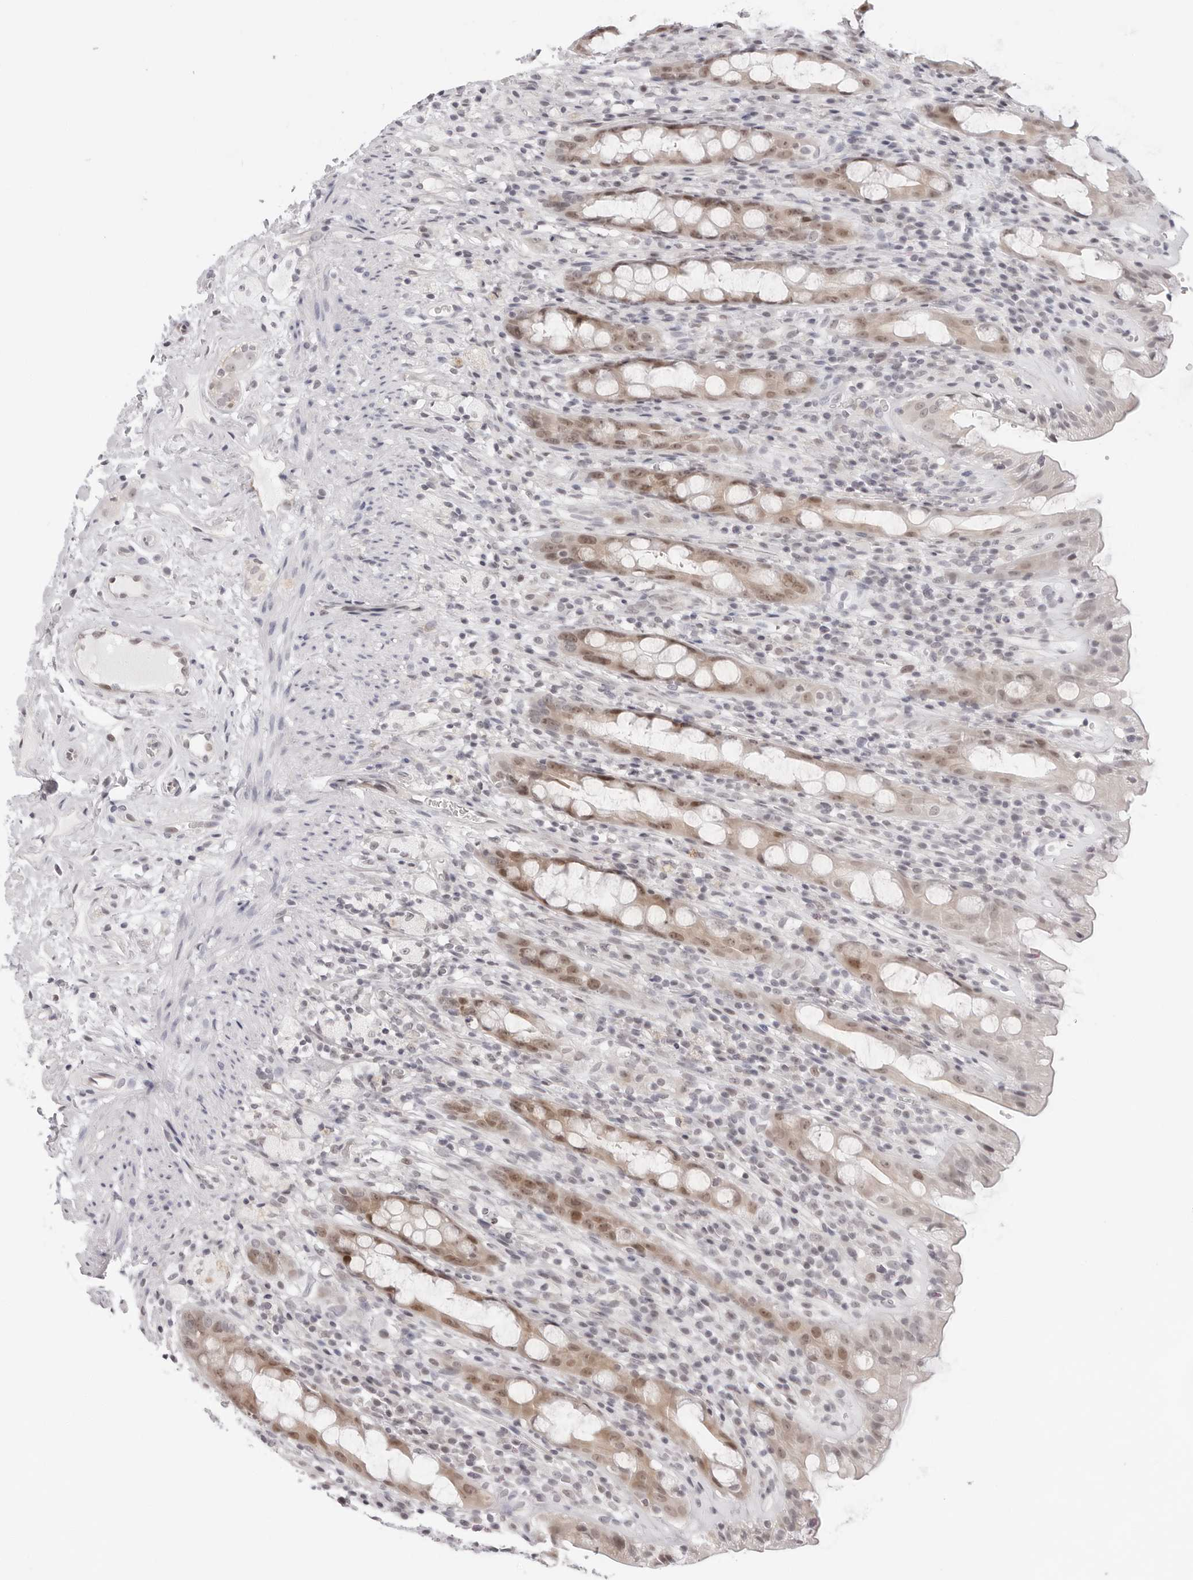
{"staining": {"intensity": "moderate", "quantity": "25%-75%", "location": "cytoplasmic/membranous,nuclear"}, "tissue": "rectum", "cell_type": "Glandular cells", "image_type": "normal", "snomed": [{"axis": "morphology", "description": "Normal tissue, NOS"}, {"axis": "topography", "description": "Rectum"}], "caption": "Brown immunohistochemical staining in benign rectum exhibits moderate cytoplasmic/membranous,nuclear staining in about 25%-75% of glandular cells.", "gene": "ITGB3BP", "patient": {"sex": "male", "age": 44}}